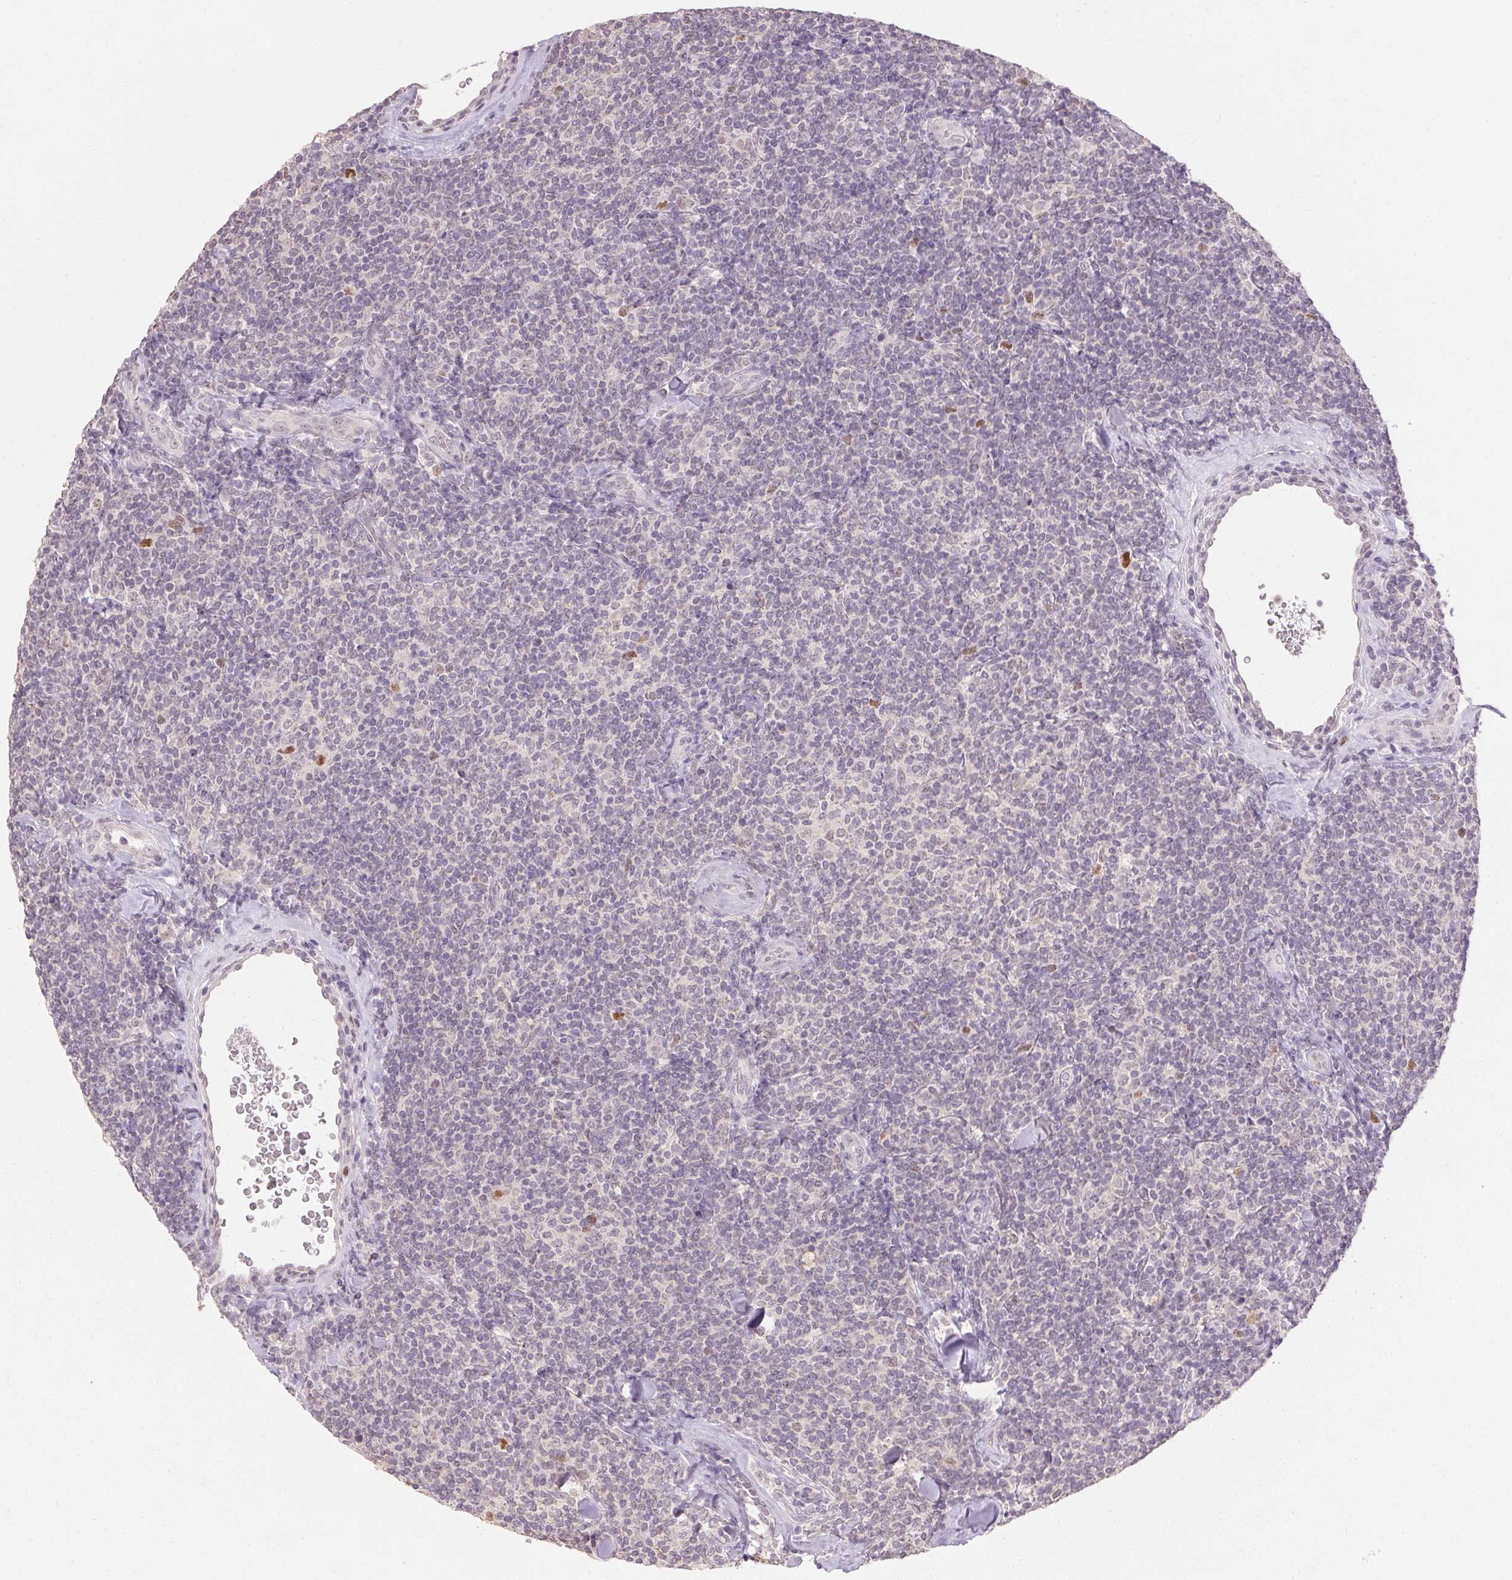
{"staining": {"intensity": "negative", "quantity": "none", "location": "none"}, "tissue": "lymphoma", "cell_type": "Tumor cells", "image_type": "cancer", "snomed": [{"axis": "morphology", "description": "Malignant lymphoma, non-Hodgkin's type, Low grade"}, {"axis": "topography", "description": "Lymph node"}], "caption": "A histopathology image of human lymphoma is negative for staining in tumor cells.", "gene": "SKP2", "patient": {"sex": "female", "age": 56}}